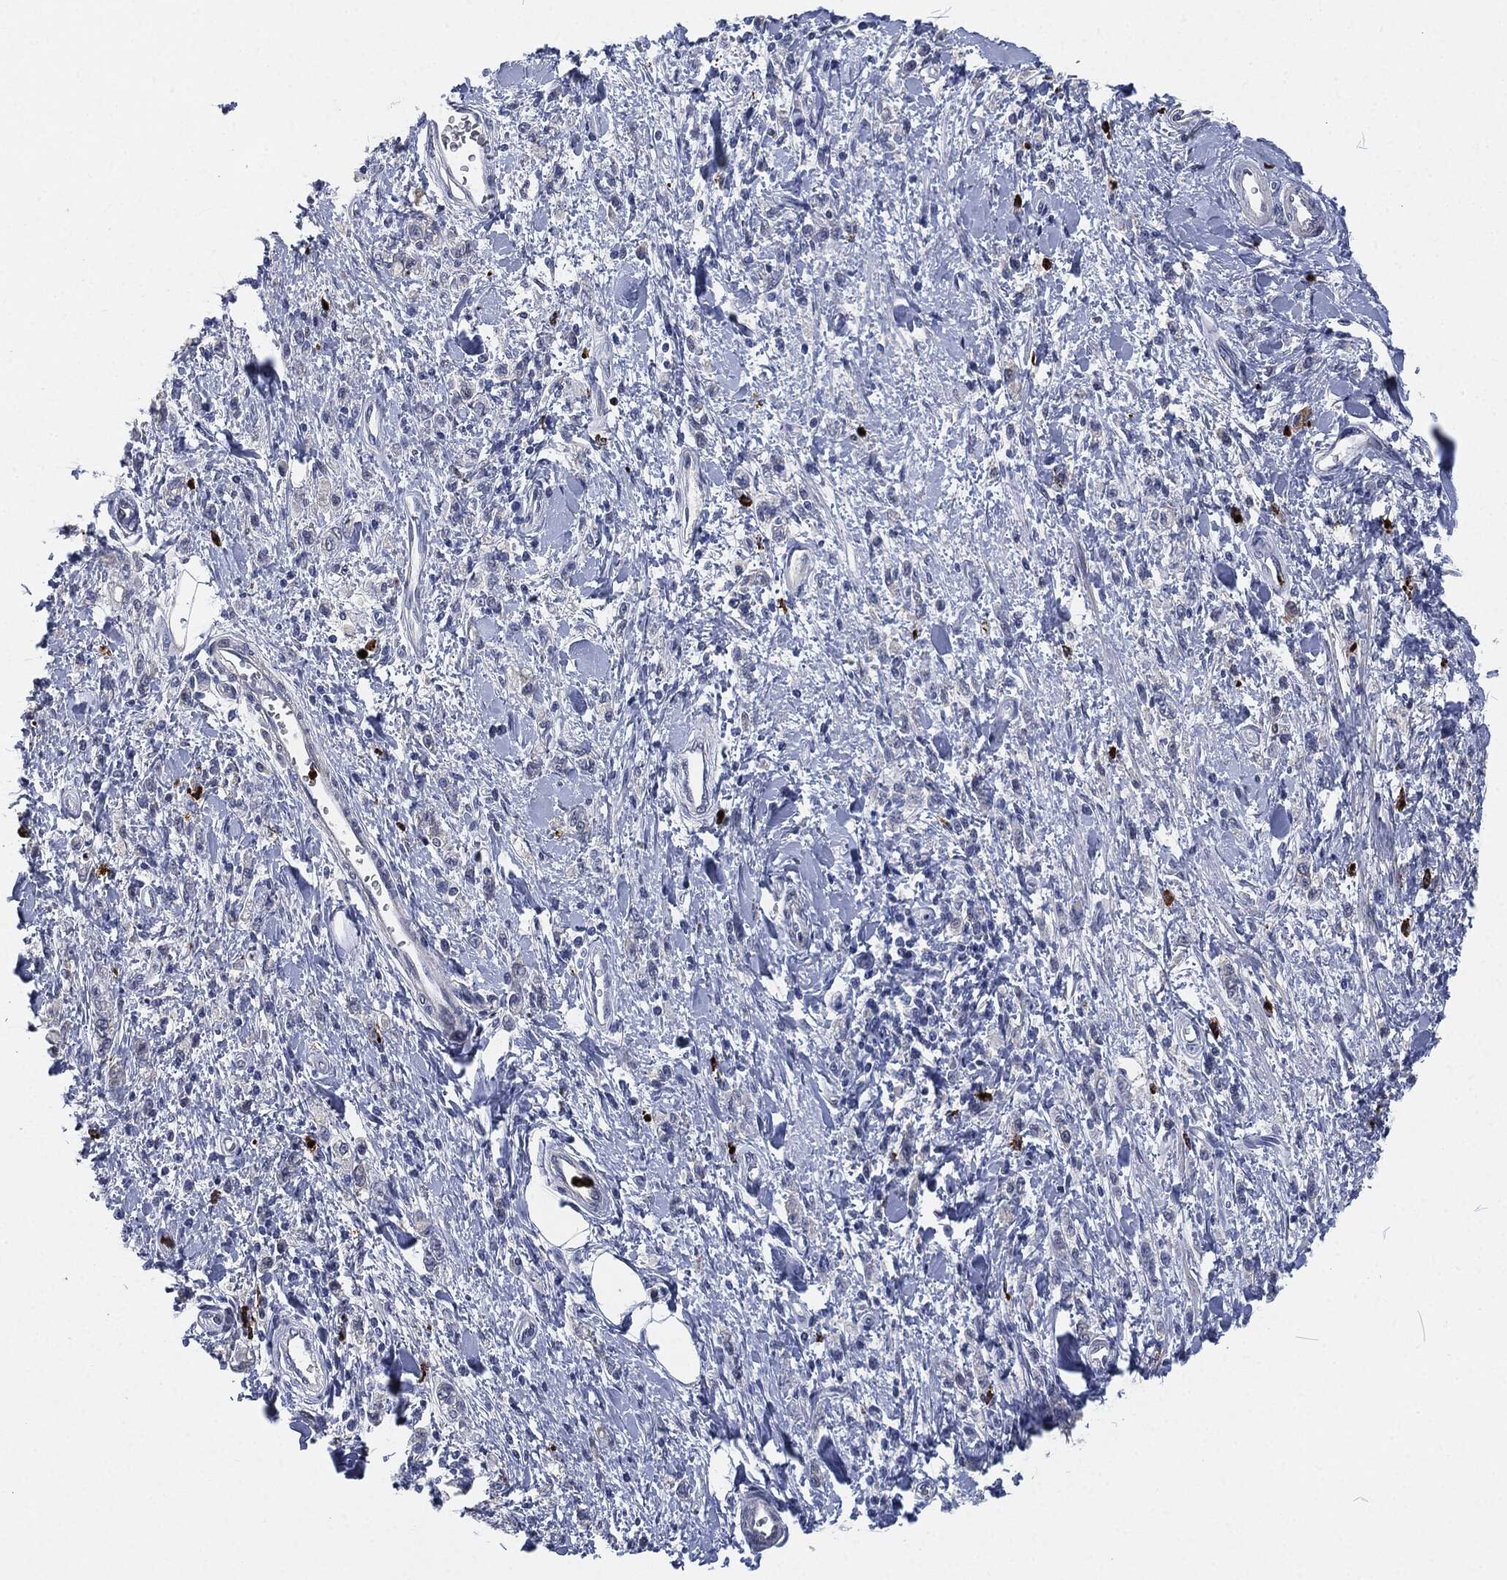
{"staining": {"intensity": "negative", "quantity": "none", "location": "none"}, "tissue": "stomach cancer", "cell_type": "Tumor cells", "image_type": "cancer", "snomed": [{"axis": "morphology", "description": "Adenocarcinoma, NOS"}, {"axis": "topography", "description": "Stomach"}], "caption": "Tumor cells are negative for brown protein staining in stomach cancer.", "gene": "MPO", "patient": {"sex": "male", "age": 77}}